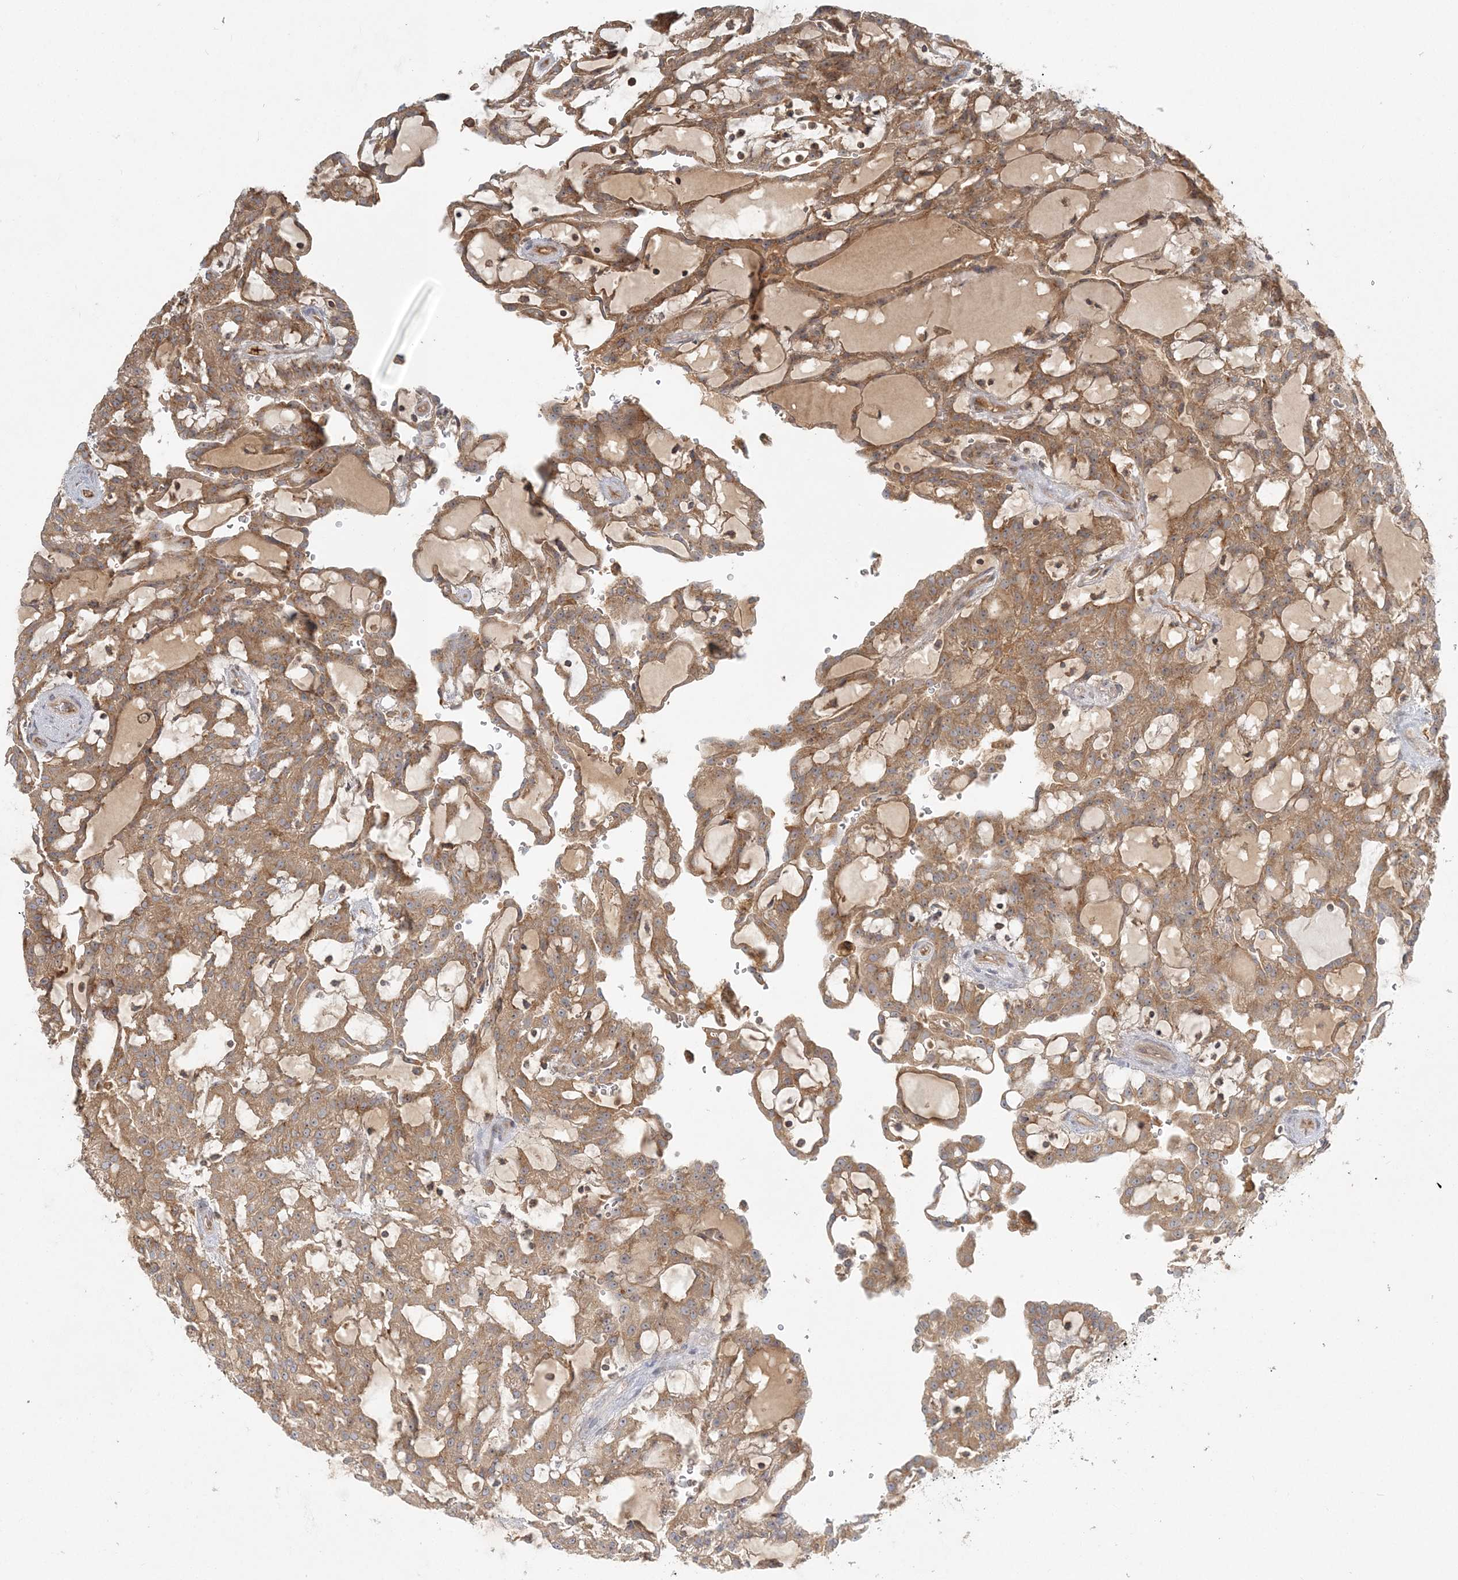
{"staining": {"intensity": "moderate", "quantity": ">75%", "location": "cytoplasmic/membranous"}, "tissue": "renal cancer", "cell_type": "Tumor cells", "image_type": "cancer", "snomed": [{"axis": "morphology", "description": "Adenocarcinoma, NOS"}, {"axis": "topography", "description": "Kidney"}], "caption": "Renal adenocarcinoma was stained to show a protein in brown. There is medium levels of moderate cytoplasmic/membranous staining in about >75% of tumor cells.", "gene": "AP1AR", "patient": {"sex": "male", "age": 63}}